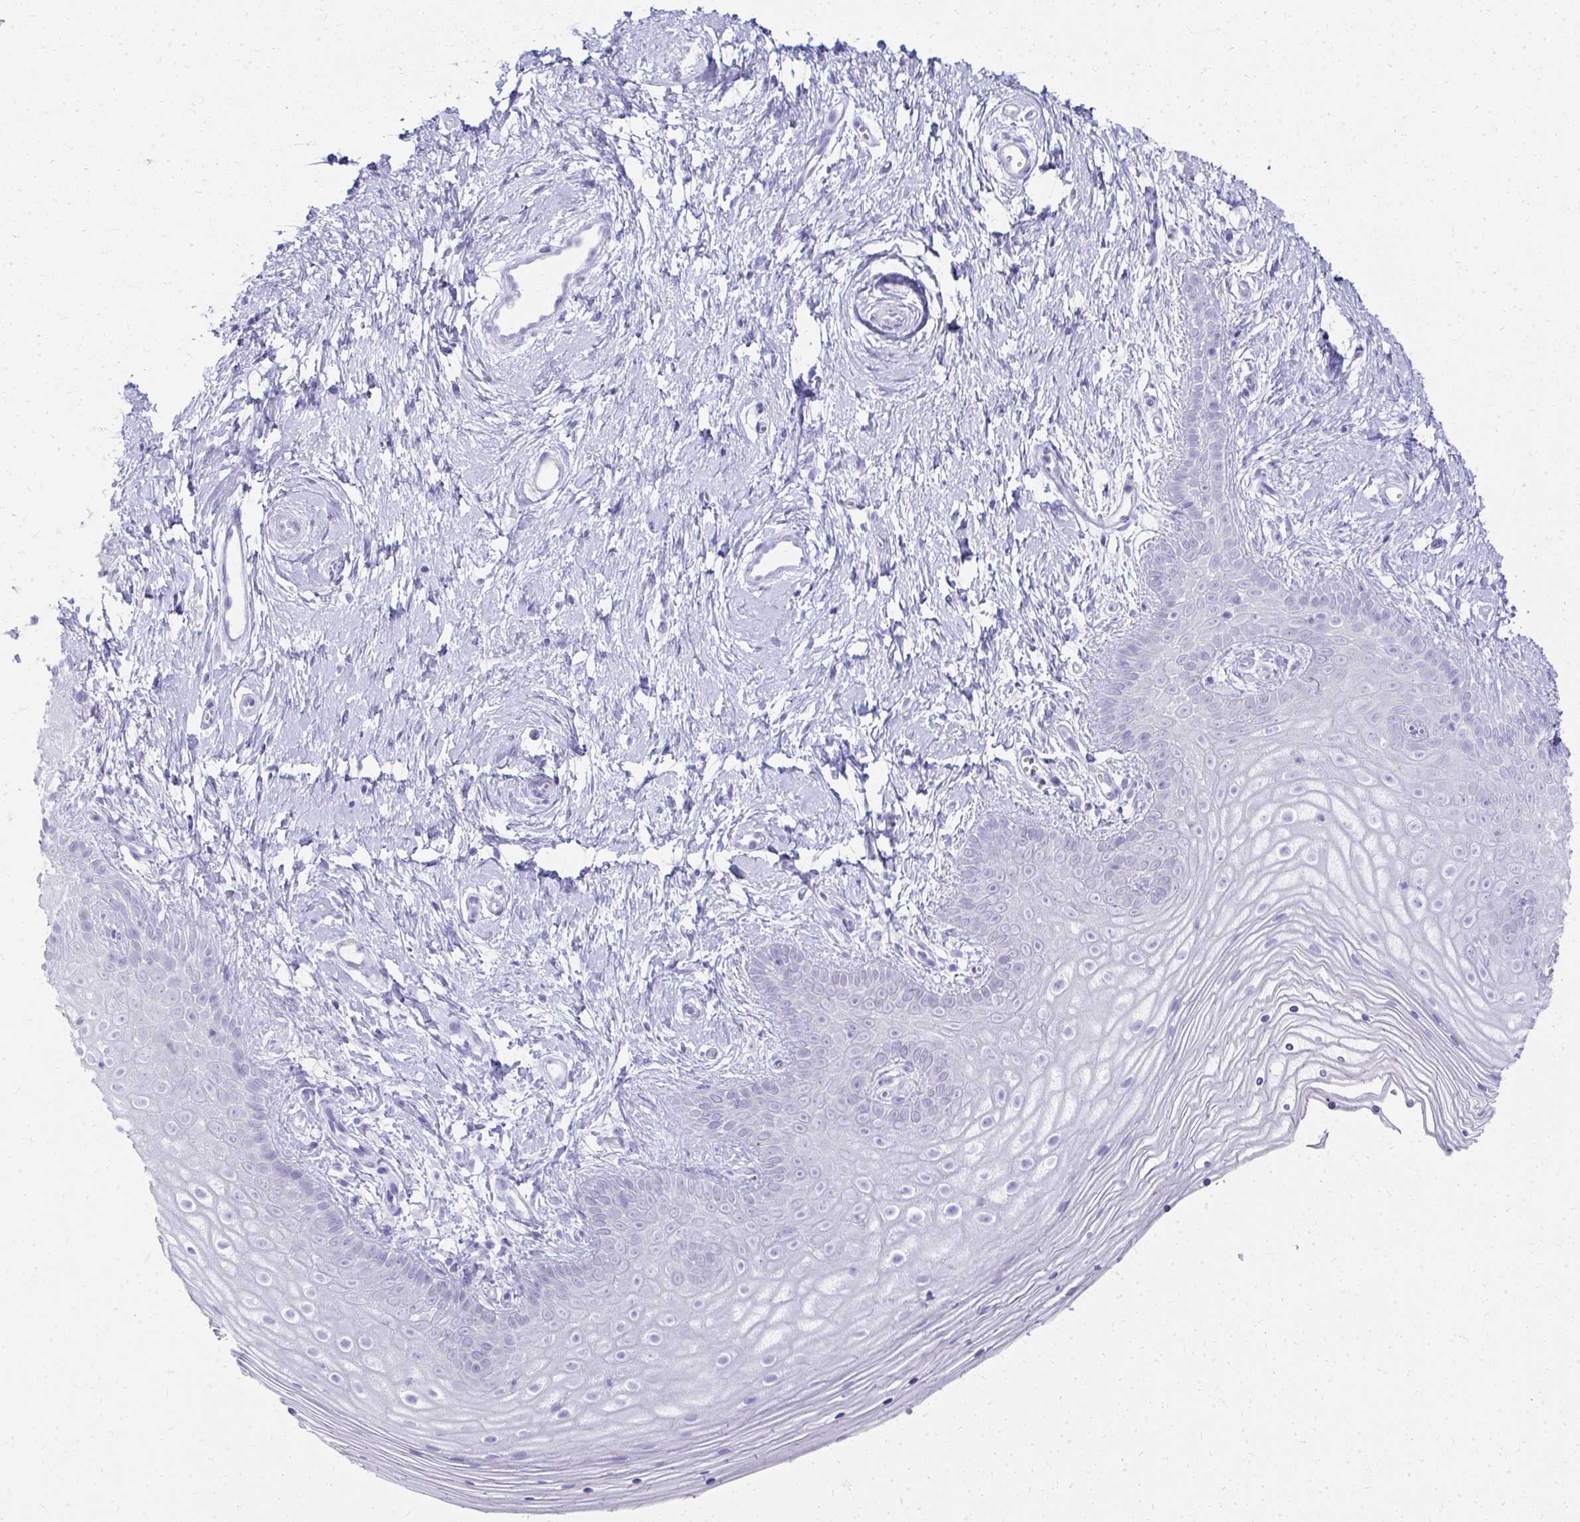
{"staining": {"intensity": "negative", "quantity": "none", "location": "none"}, "tissue": "vagina", "cell_type": "Squamous epithelial cells", "image_type": "normal", "snomed": [{"axis": "morphology", "description": "Normal tissue, NOS"}, {"axis": "topography", "description": "Vagina"}], "caption": "DAB (3,3'-diaminobenzidine) immunohistochemical staining of normal human vagina displays no significant expression in squamous epithelial cells. (Brightfield microscopy of DAB (3,3'-diaminobenzidine) immunohistochemistry (IHC) at high magnification).", "gene": "SEC14L3", "patient": {"sex": "female", "age": 38}}